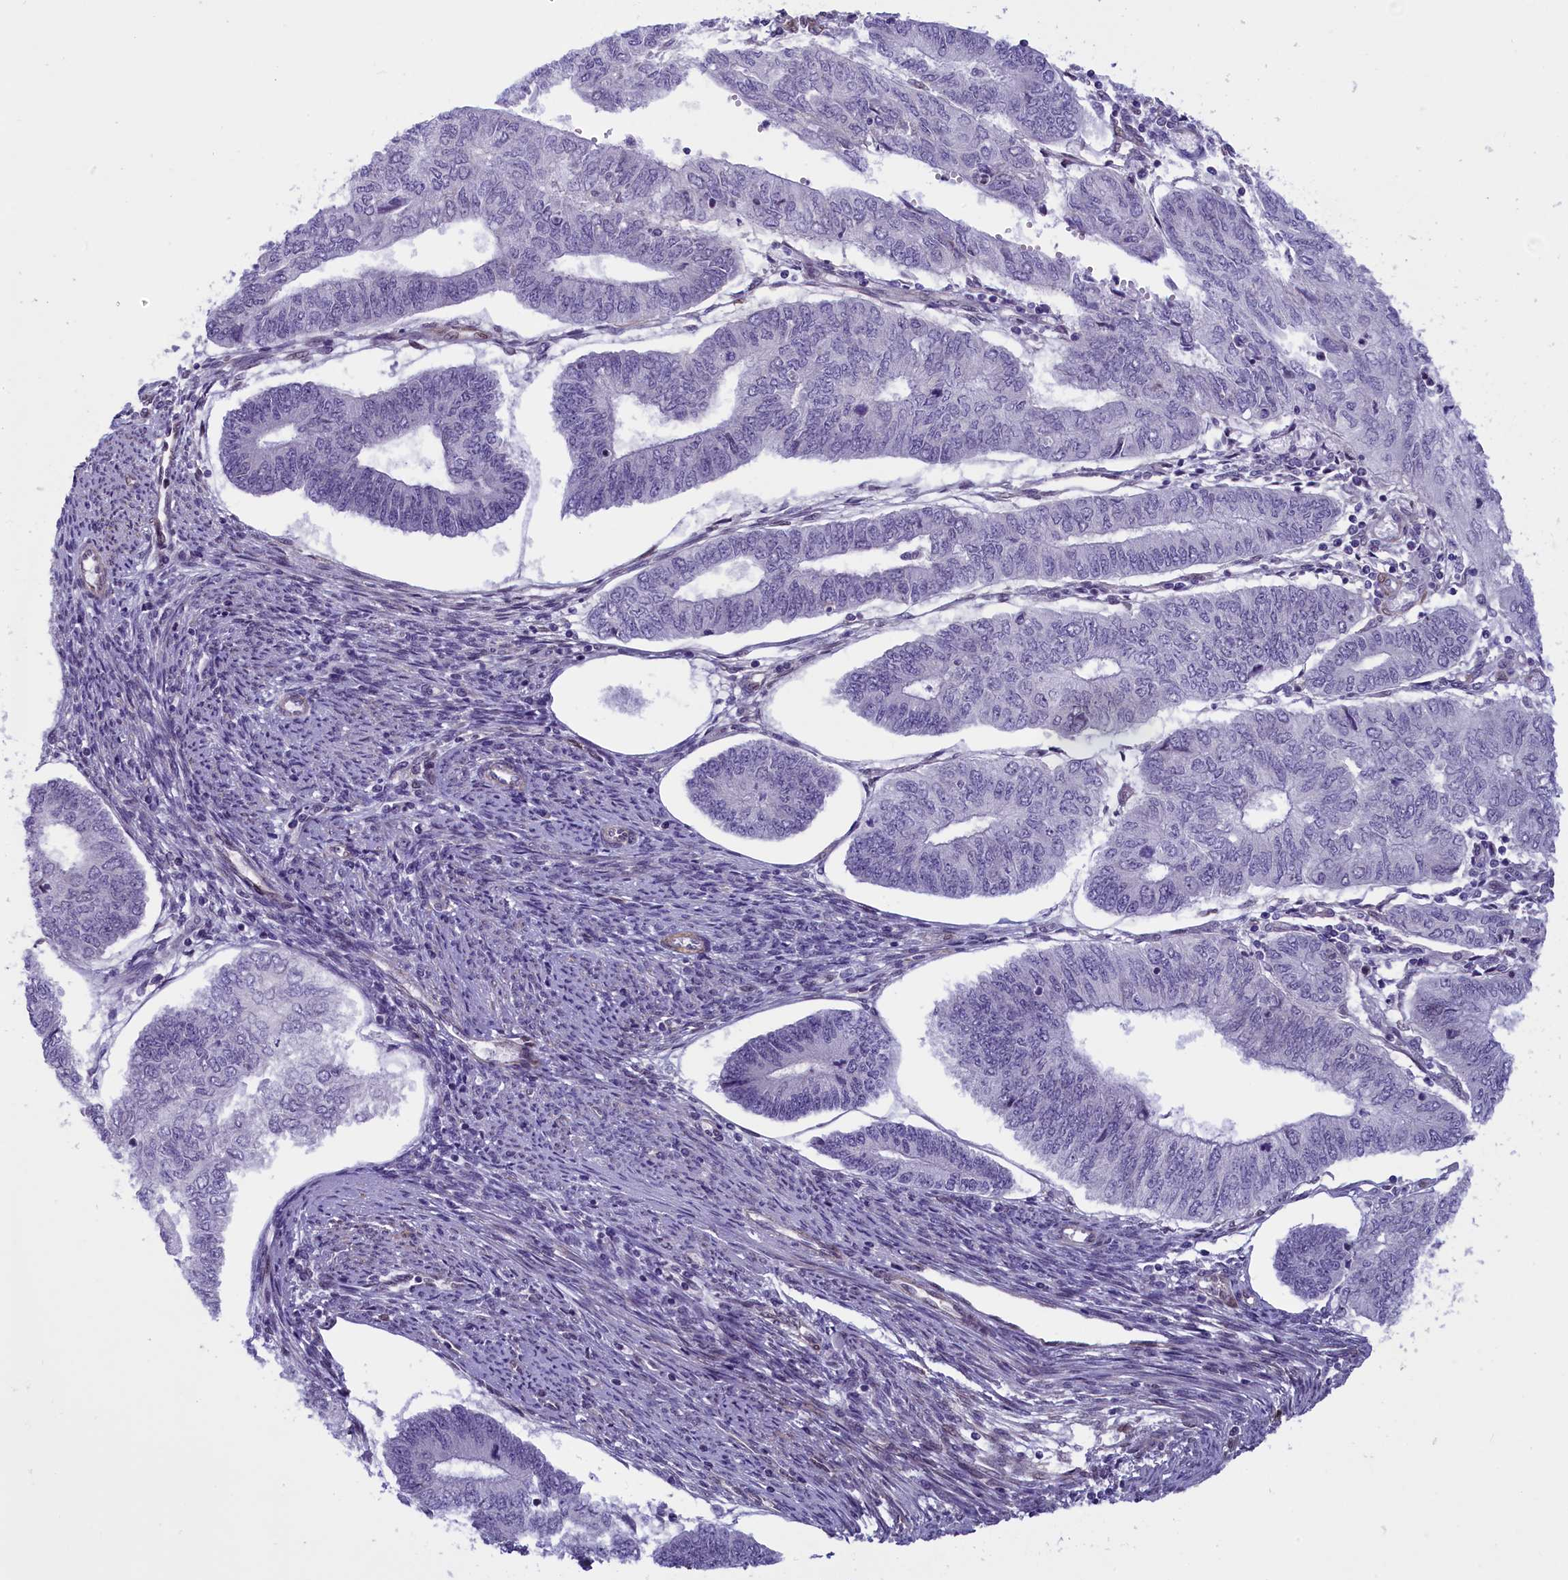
{"staining": {"intensity": "negative", "quantity": "none", "location": "none"}, "tissue": "endometrial cancer", "cell_type": "Tumor cells", "image_type": "cancer", "snomed": [{"axis": "morphology", "description": "Adenocarcinoma, NOS"}, {"axis": "topography", "description": "Endometrium"}], "caption": "Image shows no protein positivity in tumor cells of endometrial cancer tissue.", "gene": "IGSF6", "patient": {"sex": "female", "age": 68}}